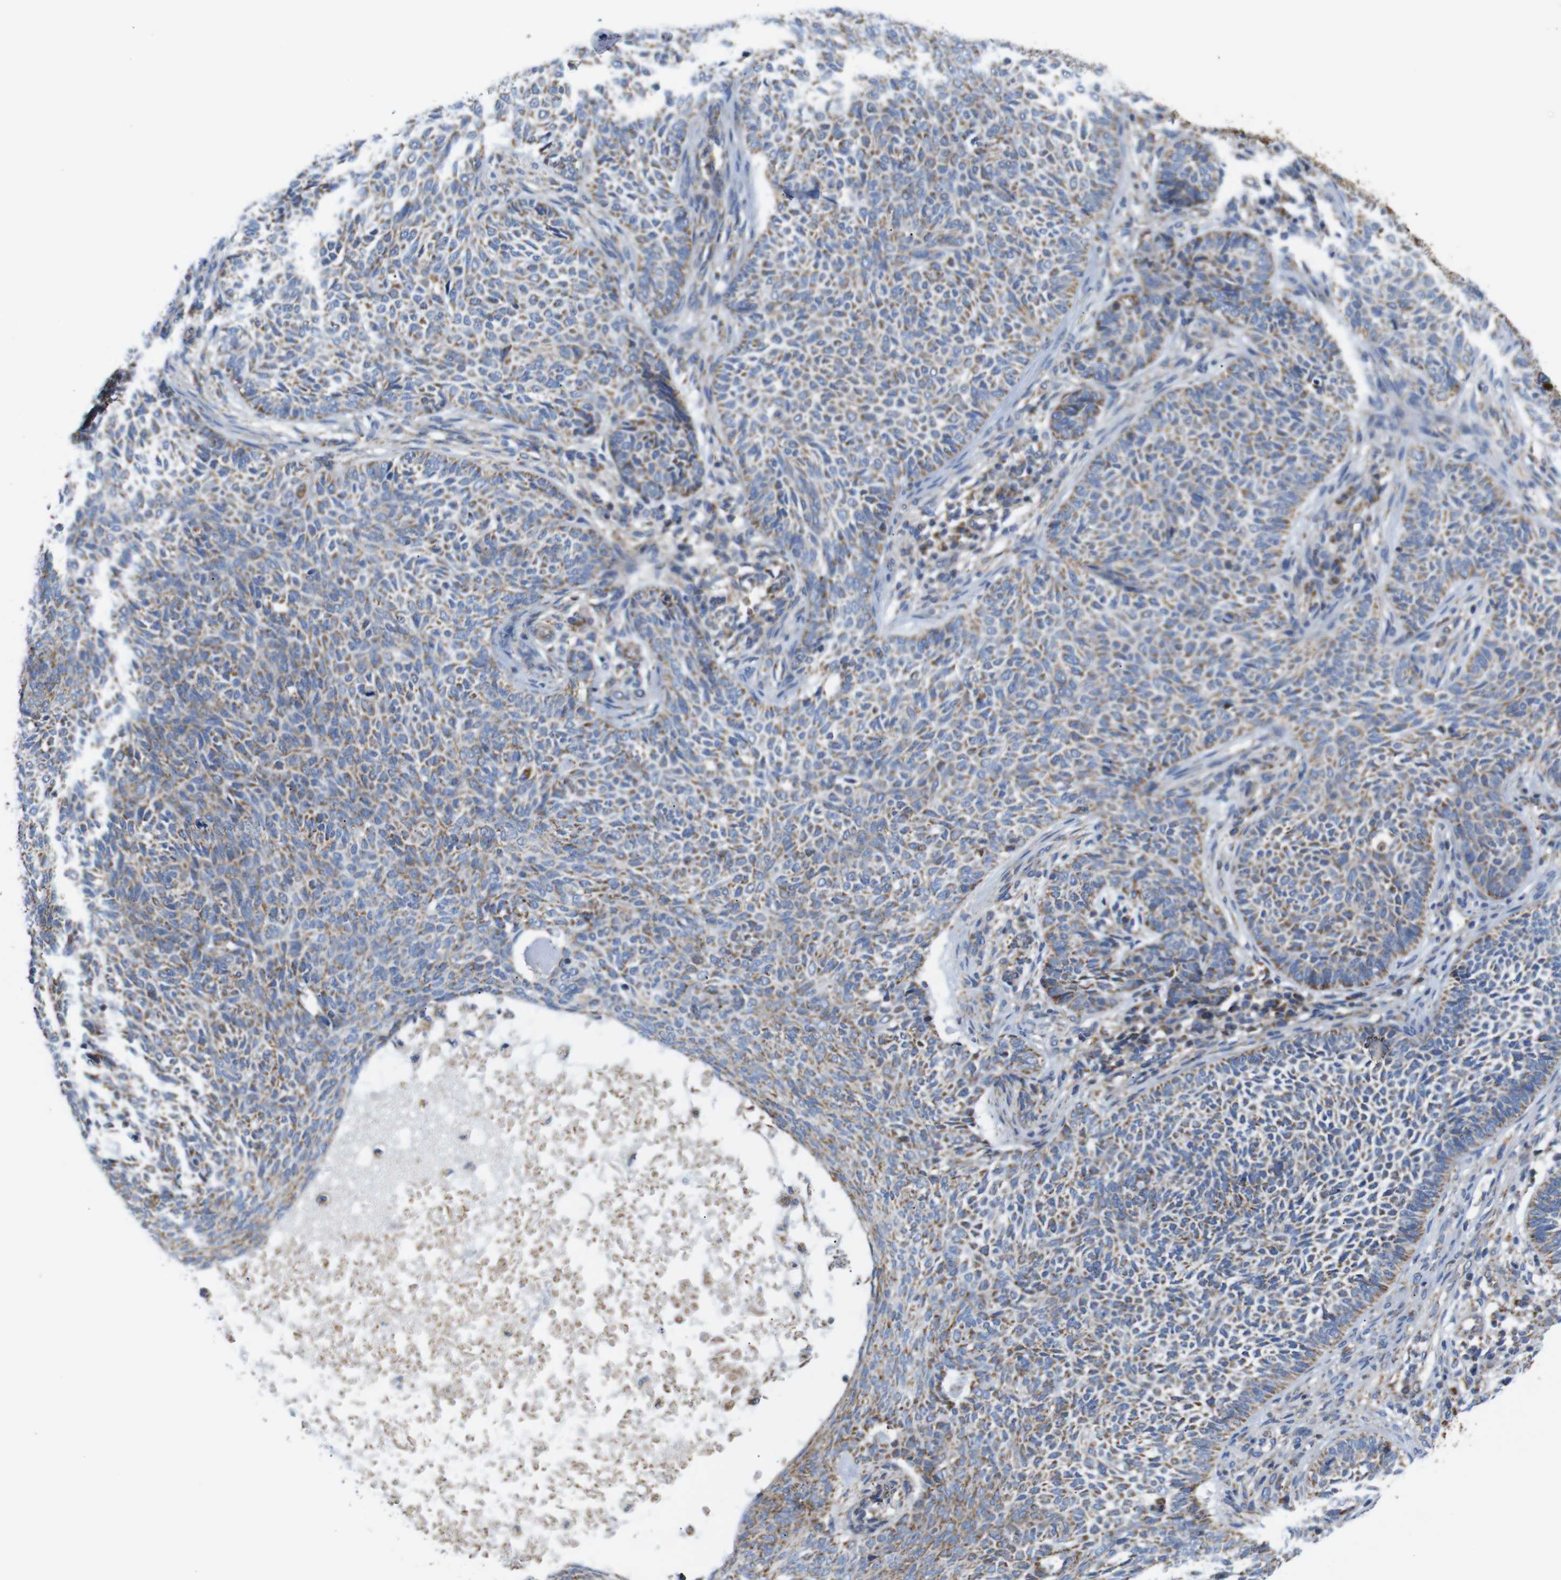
{"staining": {"intensity": "moderate", "quantity": ">75%", "location": "cytoplasmic/membranous"}, "tissue": "skin cancer", "cell_type": "Tumor cells", "image_type": "cancer", "snomed": [{"axis": "morphology", "description": "Basal cell carcinoma"}, {"axis": "topography", "description": "Skin"}], "caption": "A histopathology image of skin cancer stained for a protein reveals moderate cytoplasmic/membranous brown staining in tumor cells.", "gene": "FAM171B", "patient": {"sex": "male", "age": 87}}